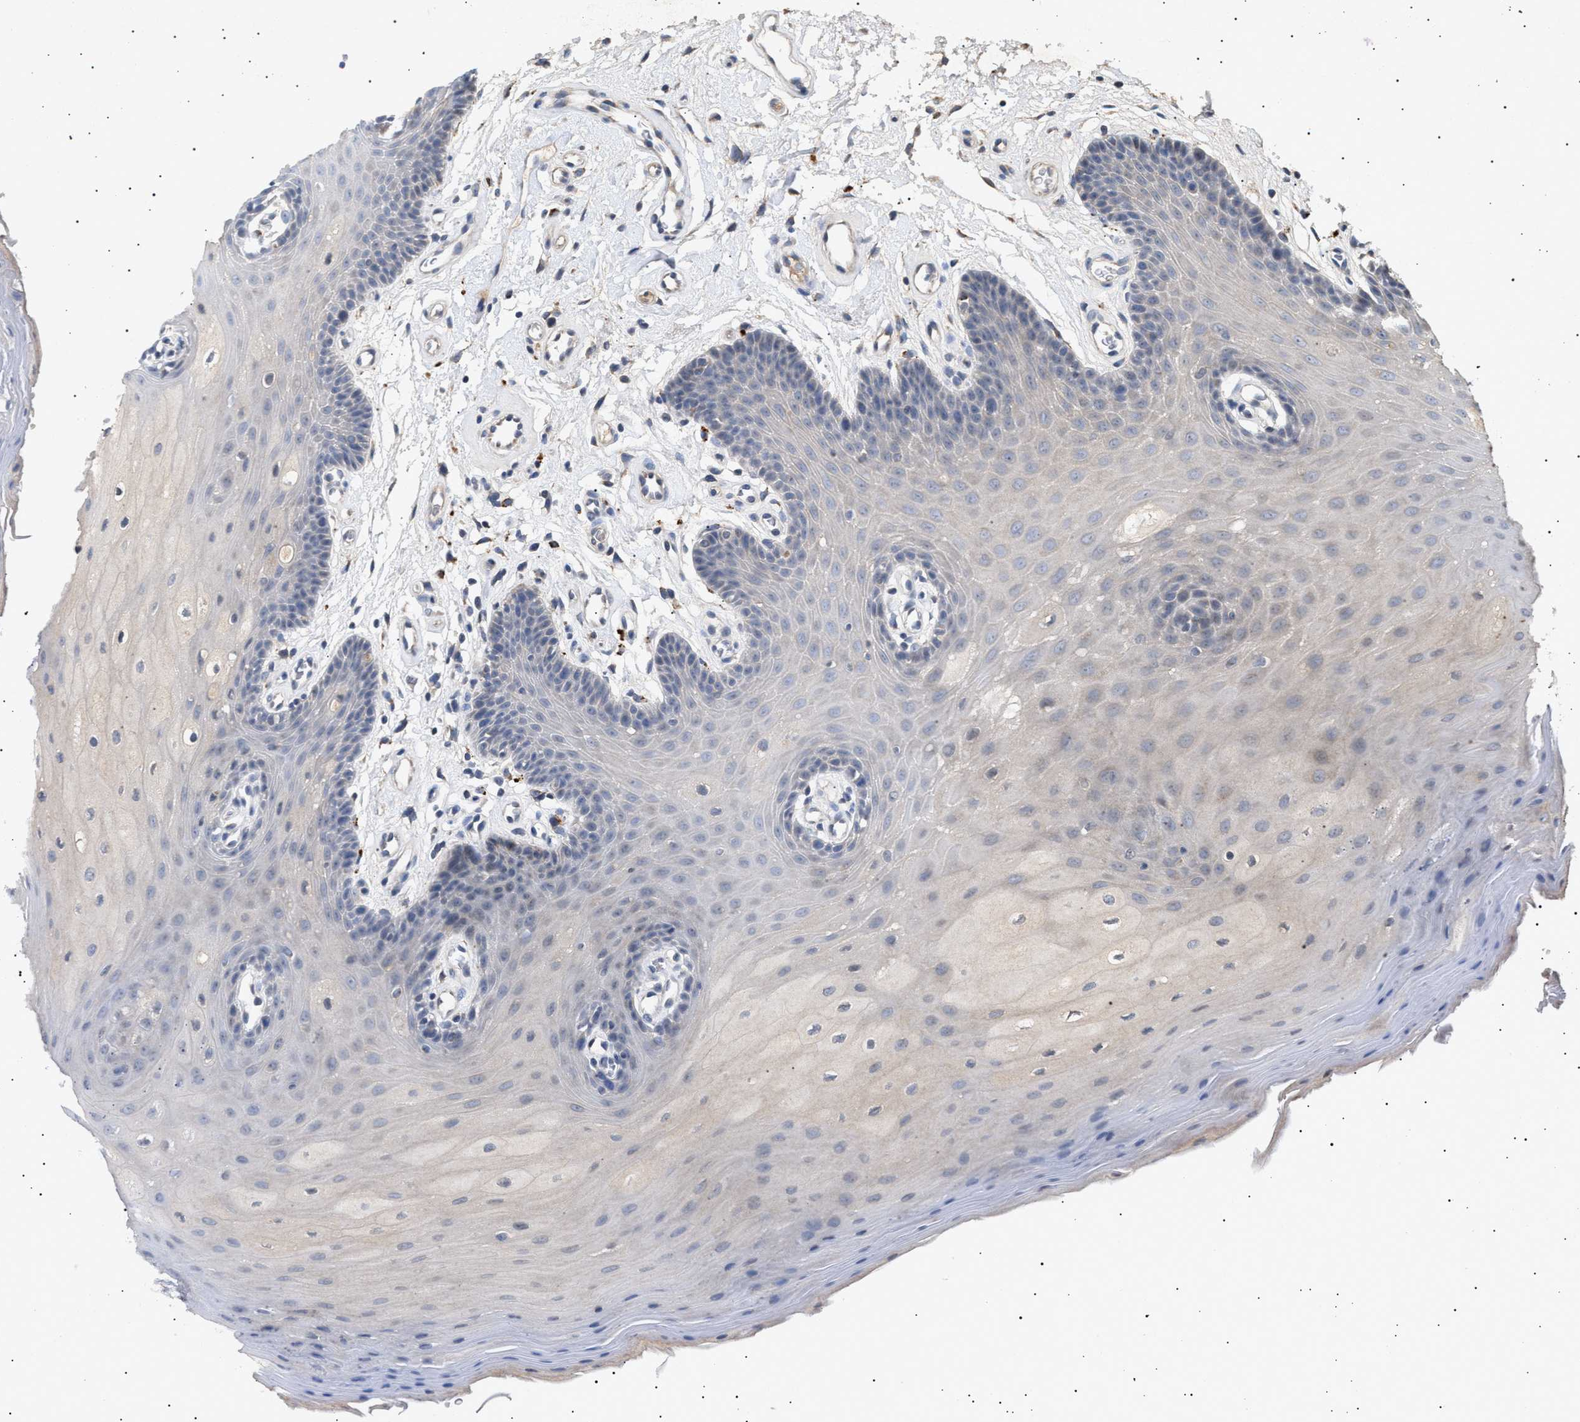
{"staining": {"intensity": "negative", "quantity": "none", "location": "none"}, "tissue": "oral mucosa", "cell_type": "Squamous epithelial cells", "image_type": "normal", "snomed": [{"axis": "morphology", "description": "Normal tissue, NOS"}, {"axis": "morphology", "description": "Squamous cell carcinoma, NOS"}, {"axis": "topography", "description": "Oral tissue"}, {"axis": "topography", "description": "Head-Neck"}], "caption": "Immunohistochemical staining of unremarkable human oral mucosa demonstrates no significant staining in squamous epithelial cells.", "gene": "SIRT5", "patient": {"sex": "male", "age": 71}}